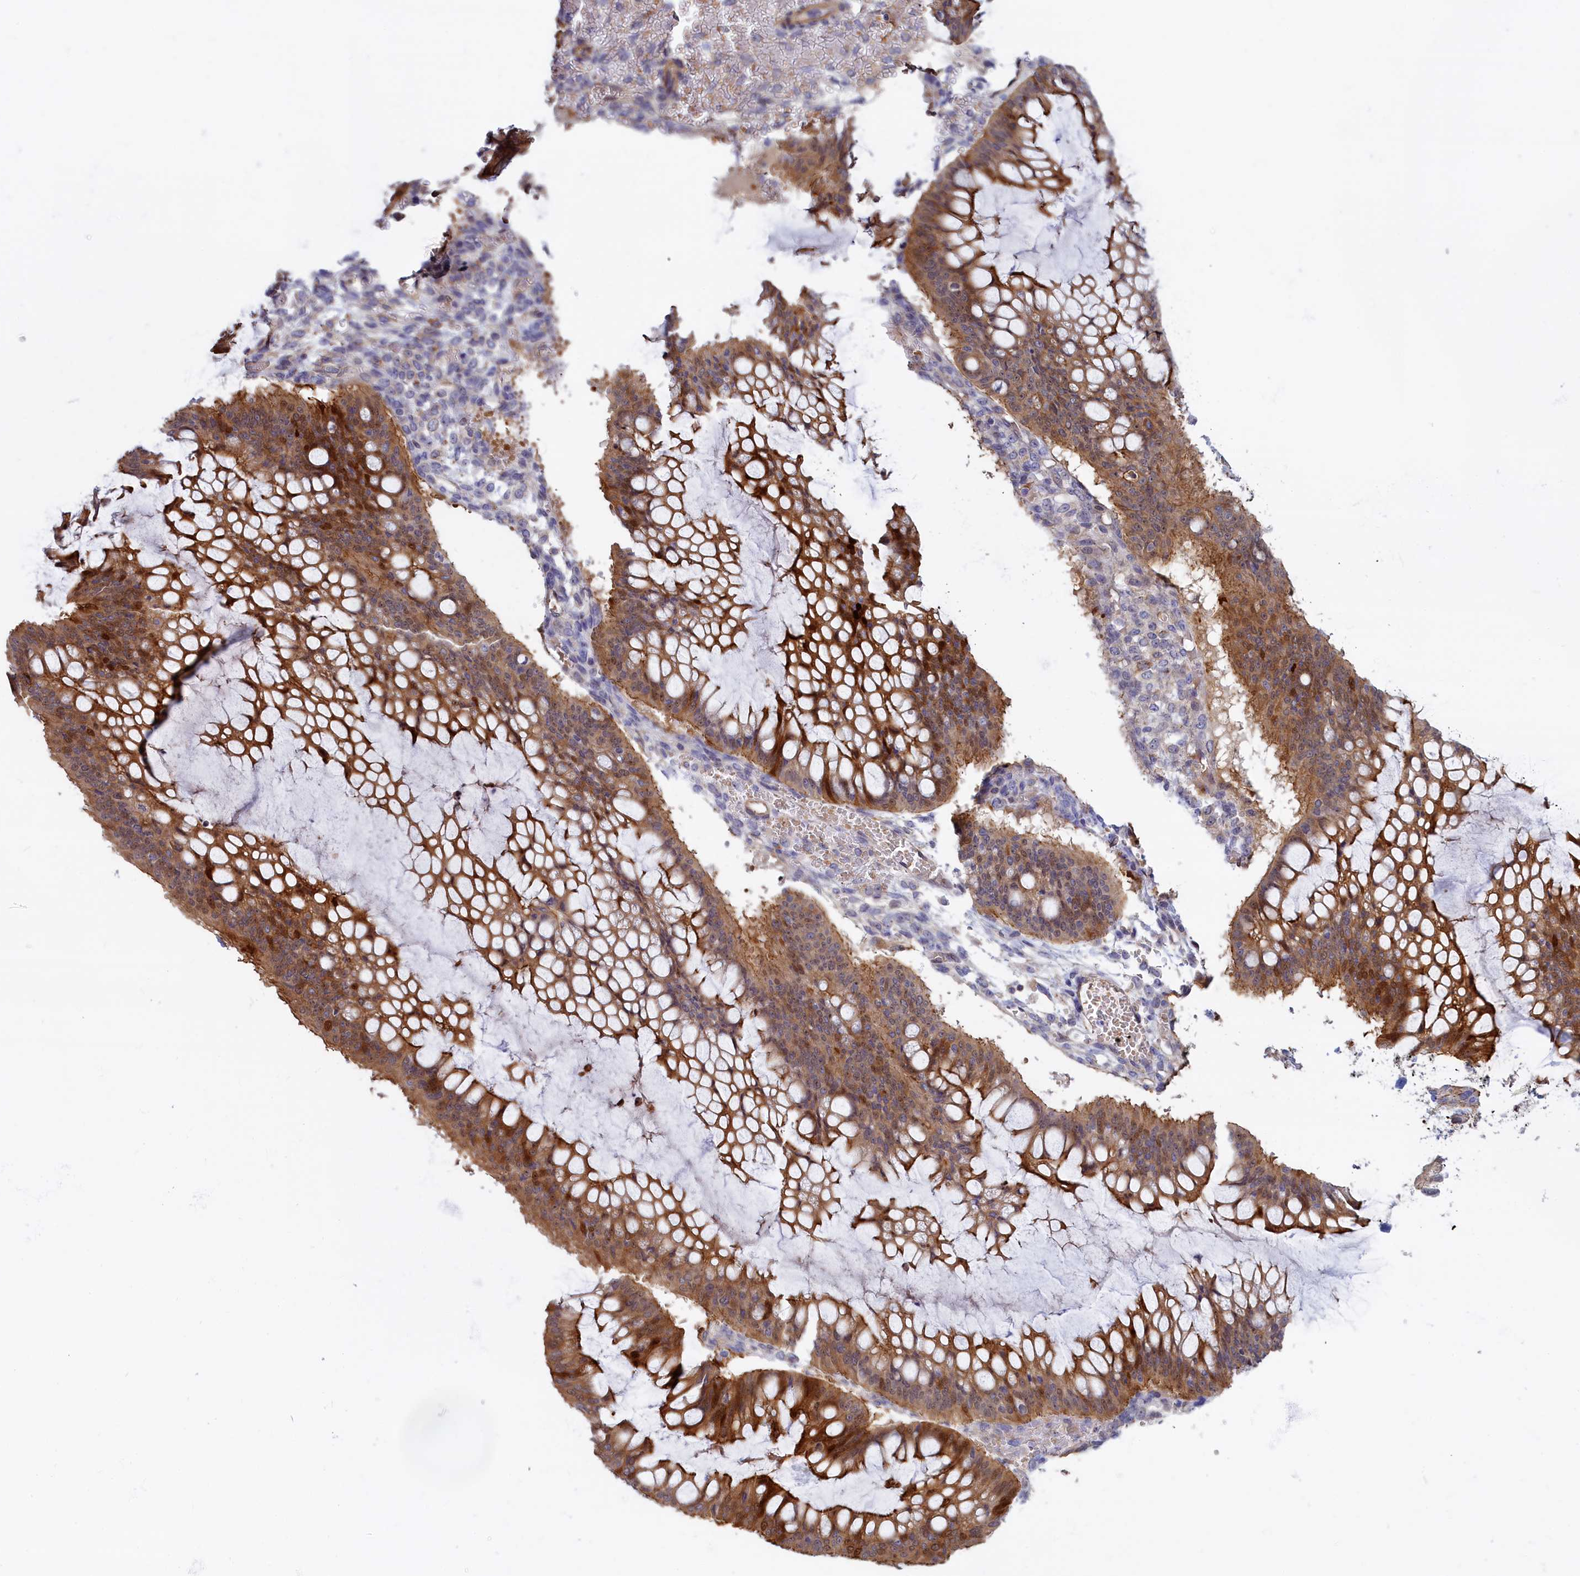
{"staining": {"intensity": "moderate", "quantity": ">75%", "location": "cytoplasmic/membranous,nuclear"}, "tissue": "ovarian cancer", "cell_type": "Tumor cells", "image_type": "cancer", "snomed": [{"axis": "morphology", "description": "Cystadenocarcinoma, mucinous, NOS"}, {"axis": "topography", "description": "Ovary"}], "caption": "Immunohistochemical staining of mucinous cystadenocarcinoma (ovarian) shows moderate cytoplasmic/membranous and nuclear protein positivity in approximately >75% of tumor cells.", "gene": "ABCC12", "patient": {"sex": "female", "age": 73}}